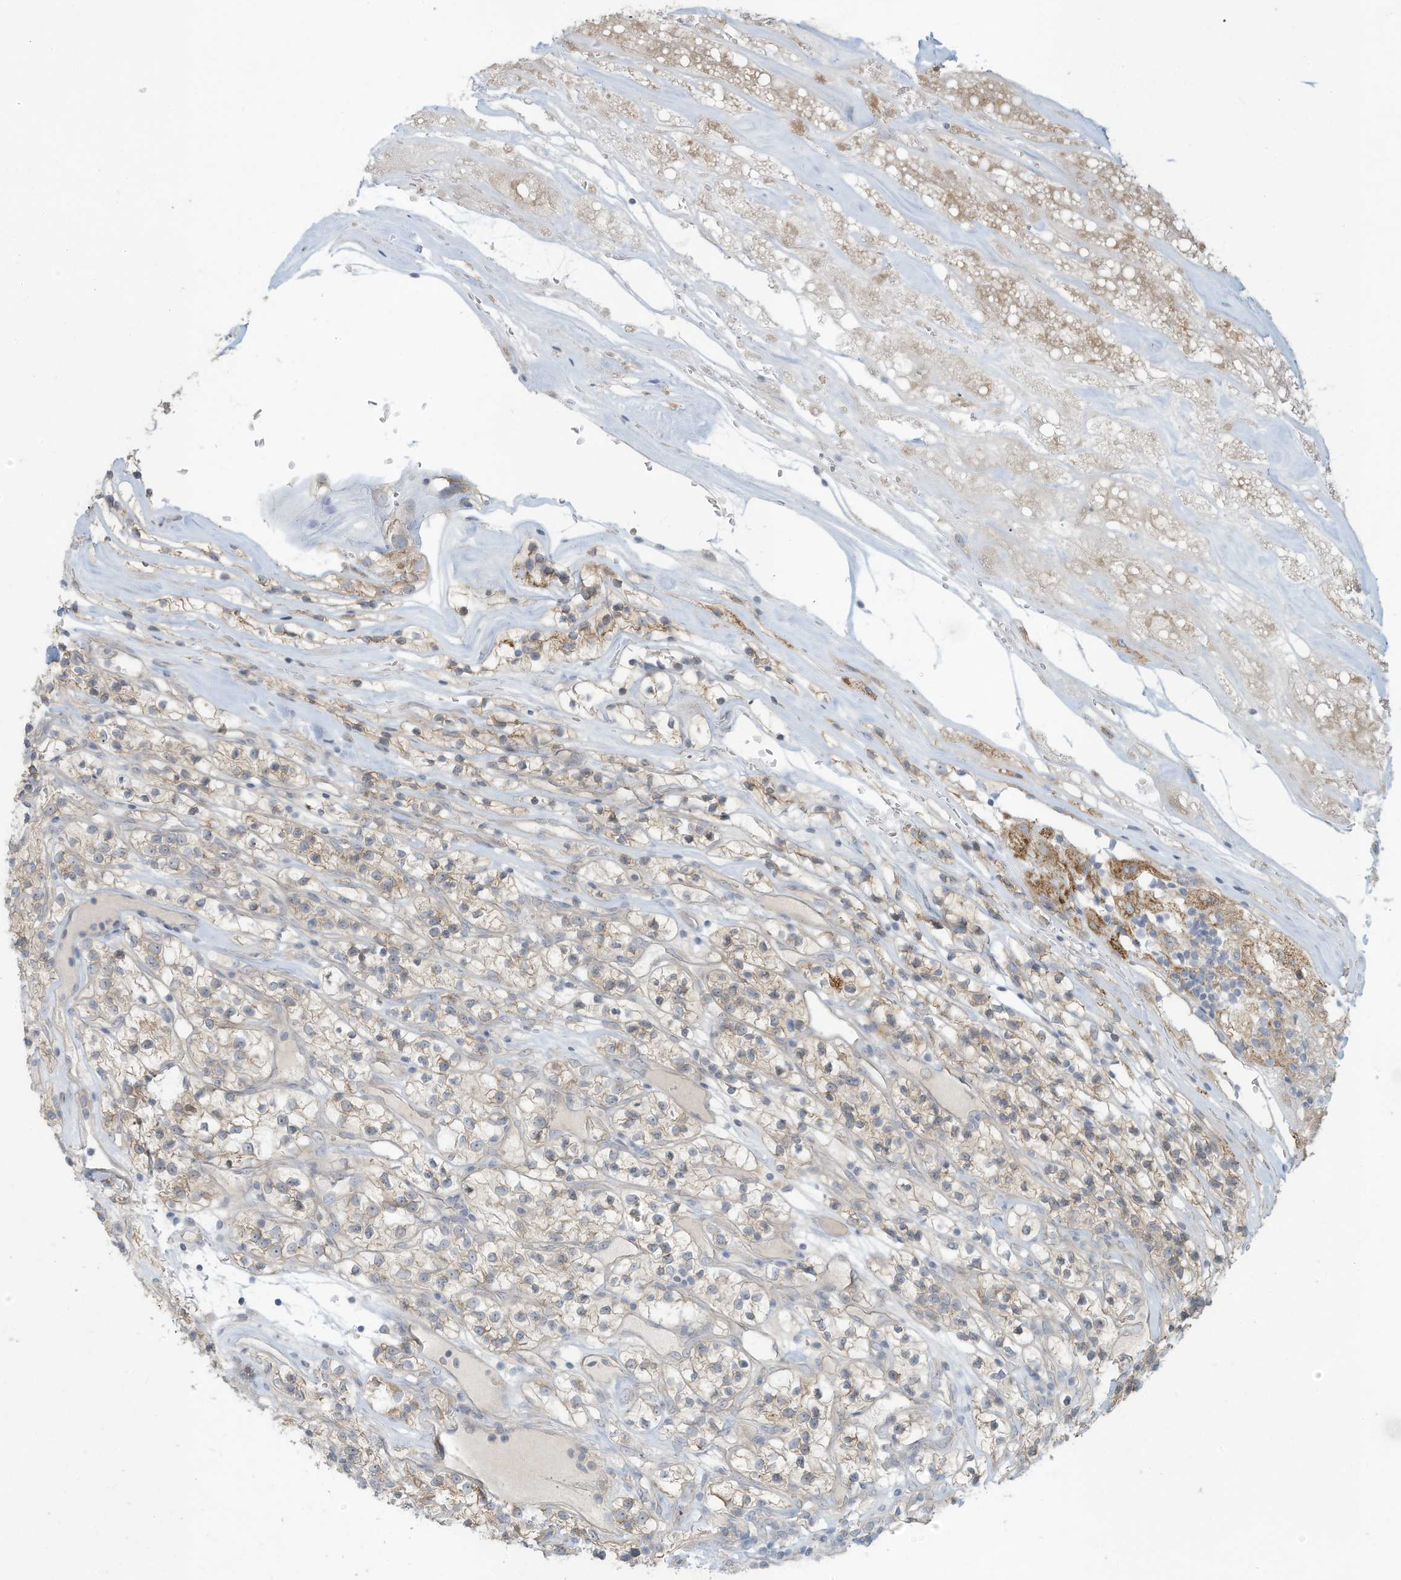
{"staining": {"intensity": "weak", "quantity": "25%-75%", "location": "cytoplasmic/membranous"}, "tissue": "renal cancer", "cell_type": "Tumor cells", "image_type": "cancer", "snomed": [{"axis": "morphology", "description": "Adenocarcinoma, NOS"}, {"axis": "topography", "description": "Kidney"}], "caption": "IHC staining of renal adenocarcinoma, which demonstrates low levels of weak cytoplasmic/membranous staining in approximately 25%-75% of tumor cells indicating weak cytoplasmic/membranous protein staining. The staining was performed using DAB (brown) for protein detection and nuclei were counterstained in hematoxylin (blue).", "gene": "MAGIX", "patient": {"sex": "female", "age": 57}}